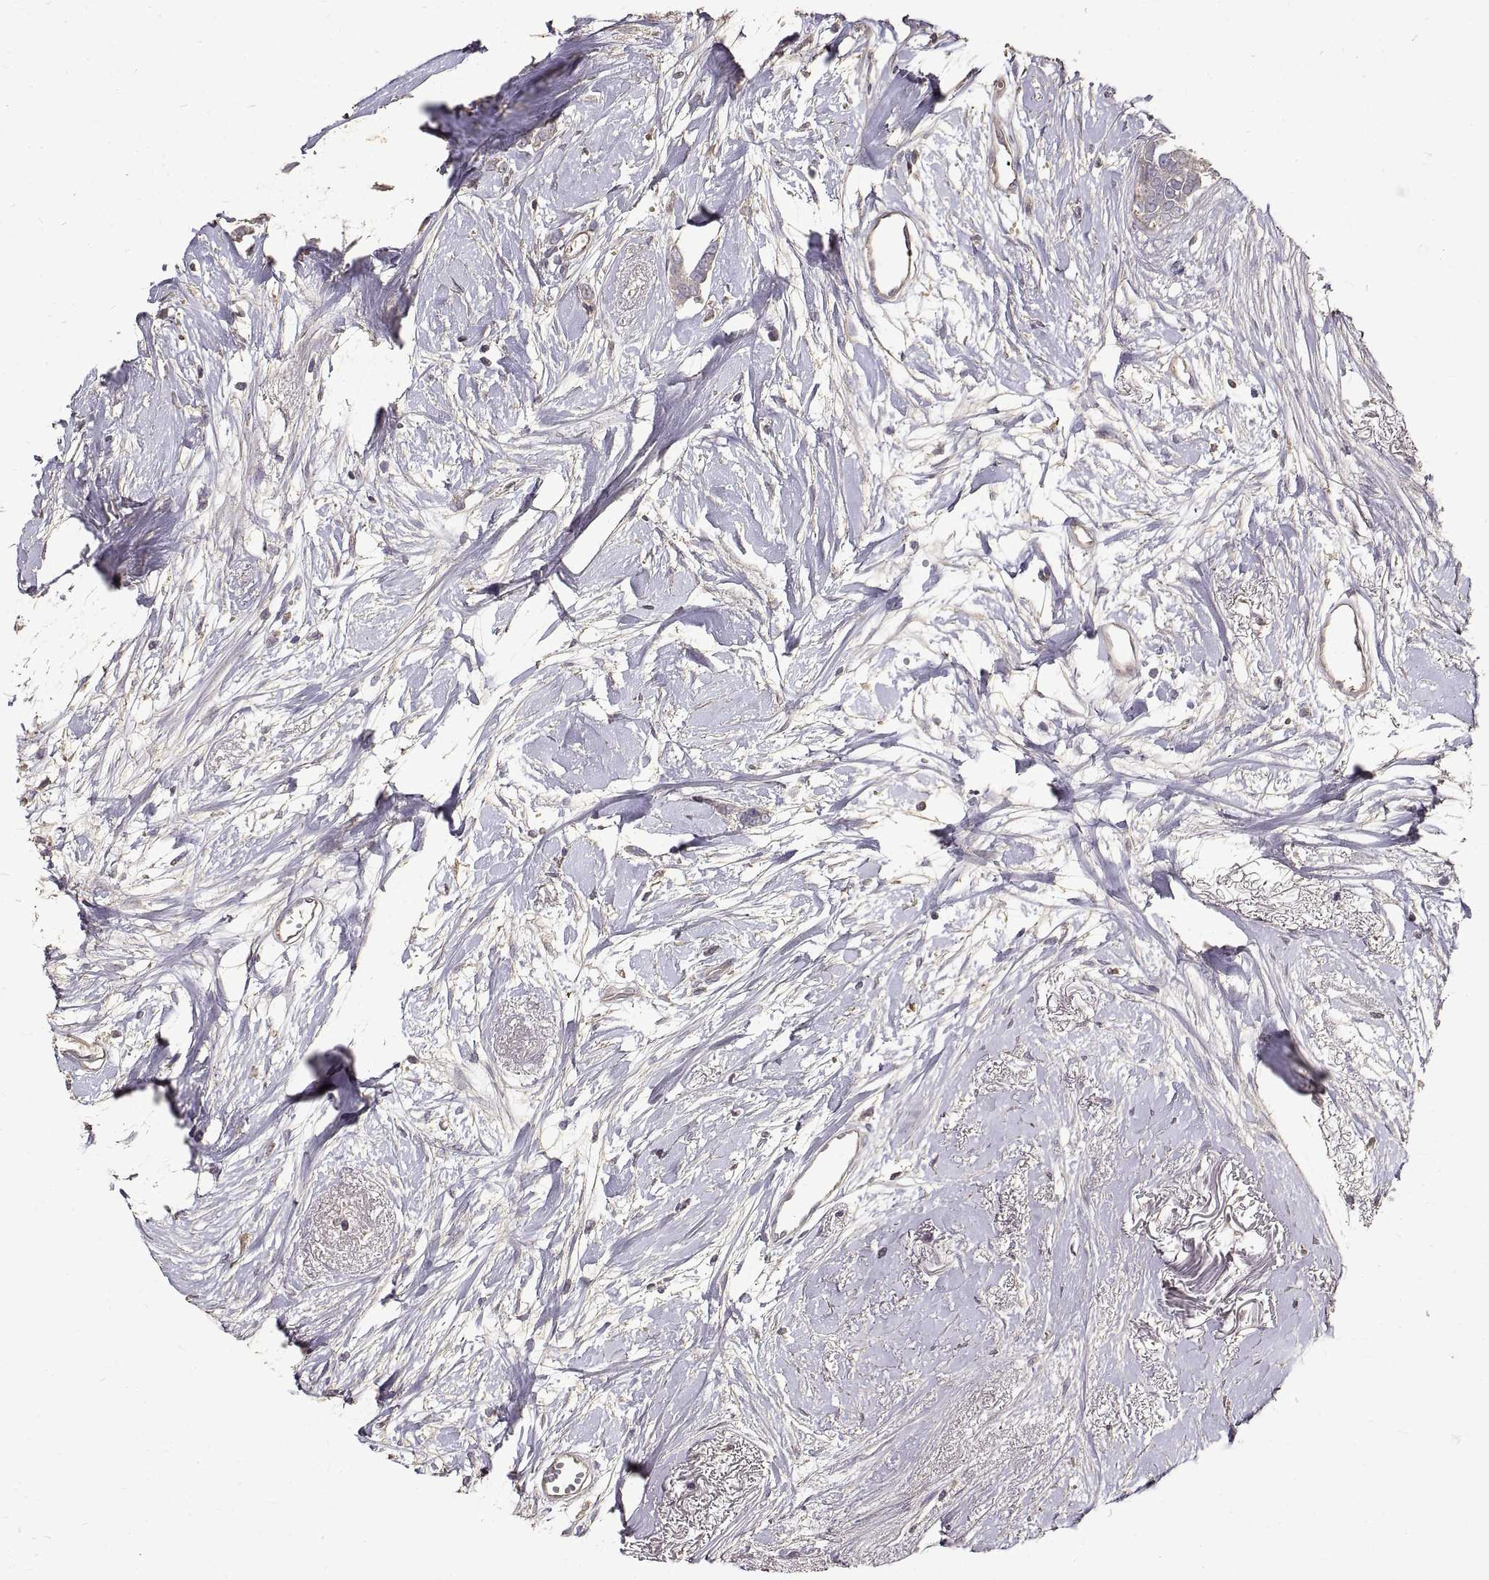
{"staining": {"intensity": "negative", "quantity": "none", "location": "none"}, "tissue": "breast cancer", "cell_type": "Tumor cells", "image_type": "cancer", "snomed": [{"axis": "morphology", "description": "Duct carcinoma"}, {"axis": "topography", "description": "Breast"}], "caption": "Immunohistochemical staining of breast invasive ductal carcinoma displays no significant expression in tumor cells. The staining is performed using DAB (3,3'-diaminobenzidine) brown chromogen with nuclei counter-stained in using hematoxylin.", "gene": "PEA15", "patient": {"sex": "female", "age": 40}}